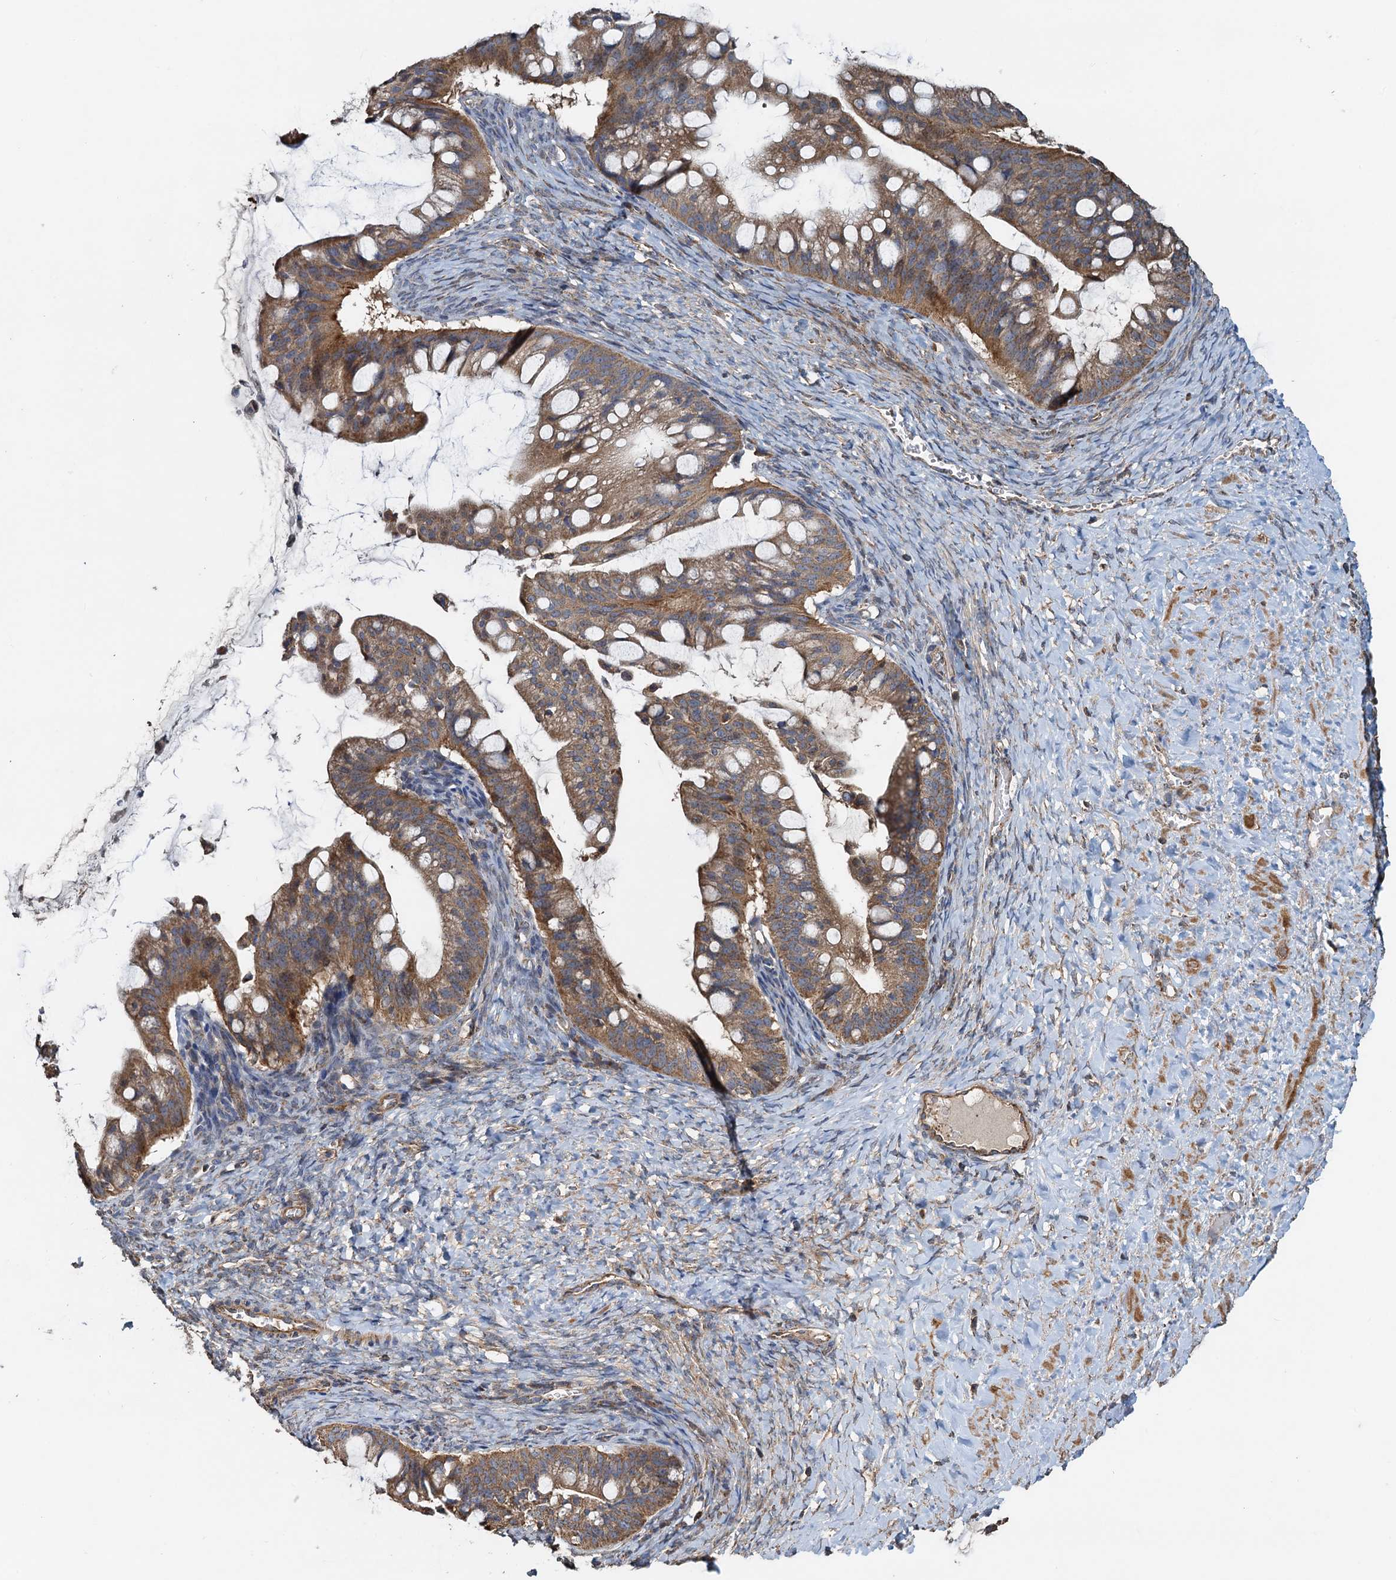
{"staining": {"intensity": "moderate", "quantity": ">75%", "location": "cytoplasmic/membranous"}, "tissue": "ovarian cancer", "cell_type": "Tumor cells", "image_type": "cancer", "snomed": [{"axis": "morphology", "description": "Cystadenocarcinoma, mucinous, NOS"}, {"axis": "topography", "description": "Ovary"}], "caption": "About >75% of tumor cells in human ovarian cancer (mucinous cystadenocarcinoma) reveal moderate cytoplasmic/membranous protein positivity as visualized by brown immunohistochemical staining.", "gene": "SDS", "patient": {"sex": "female", "age": 73}}